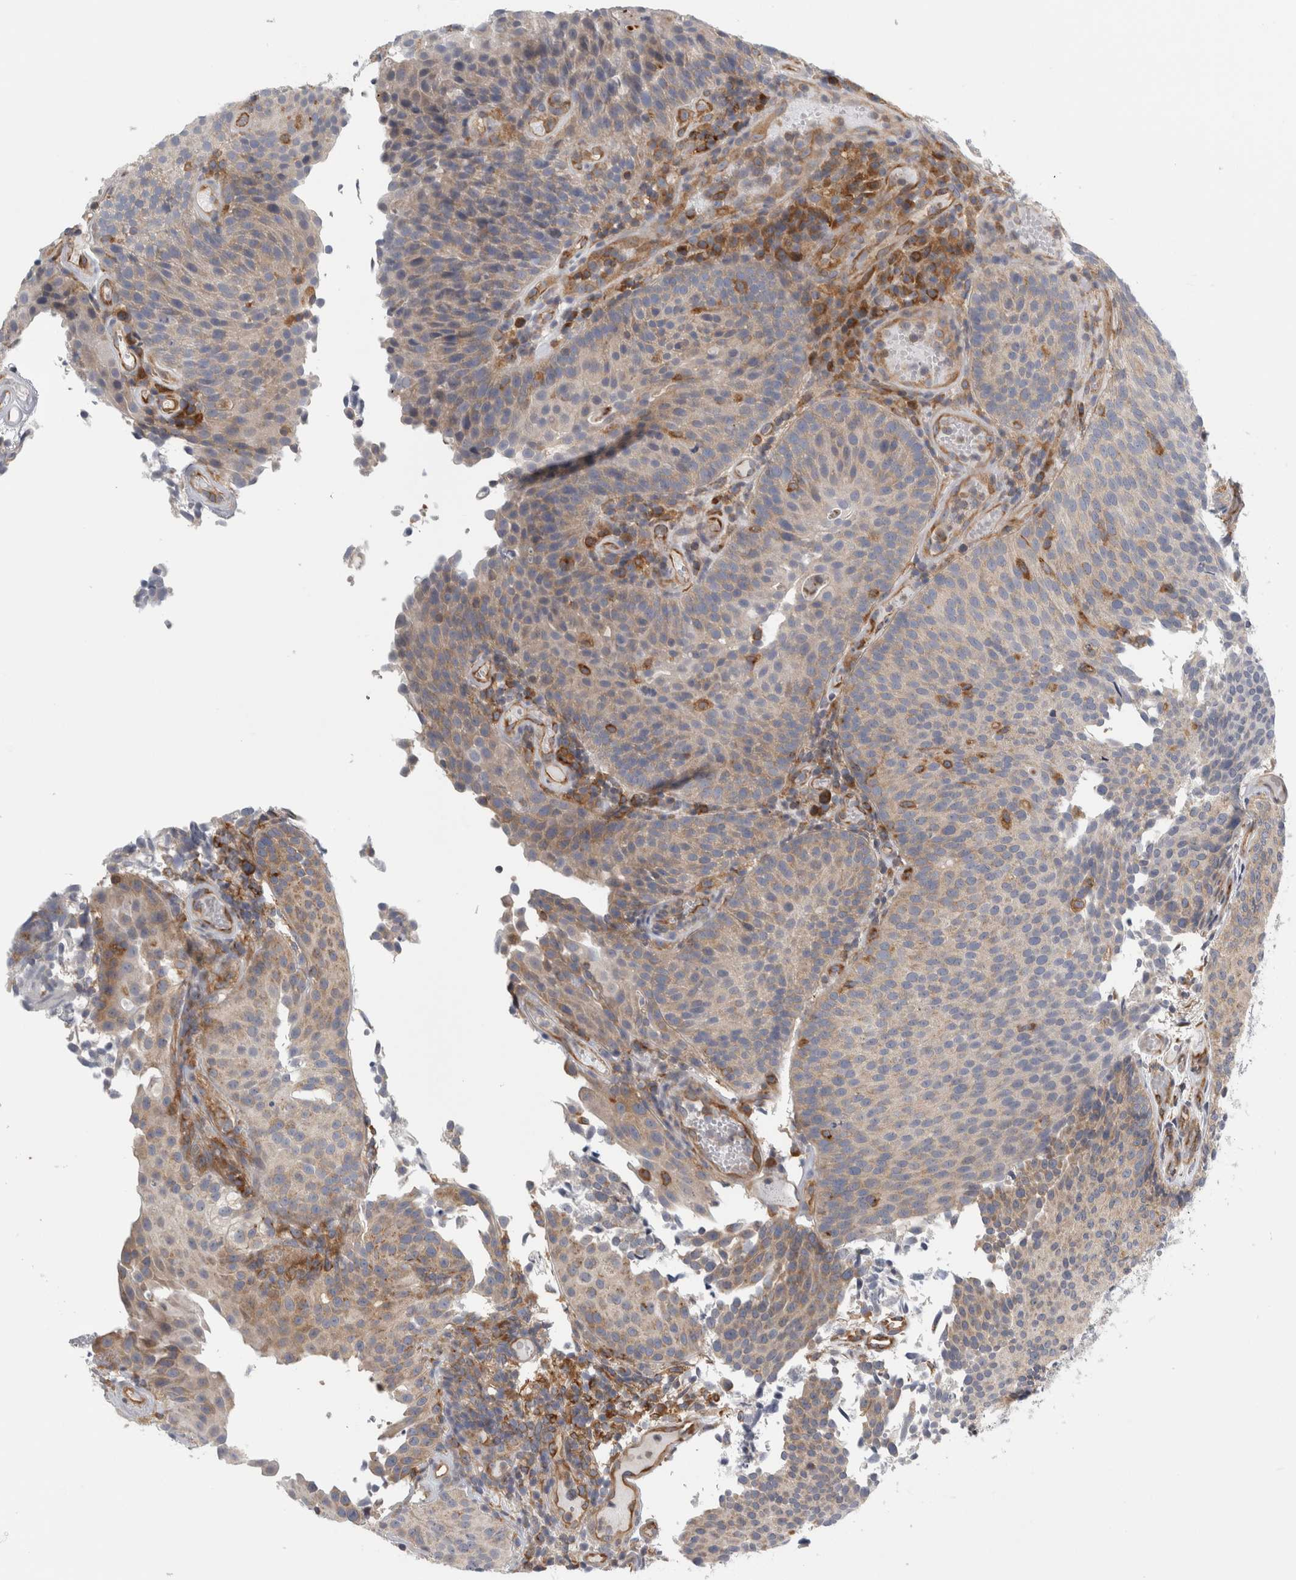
{"staining": {"intensity": "weak", "quantity": ">75%", "location": "cytoplasmic/membranous"}, "tissue": "urothelial cancer", "cell_type": "Tumor cells", "image_type": "cancer", "snomed": [{"axis": "morphology", "description": "Urothelial carcinoma, Low grade"}, {"axis": "topography", "description": "Urinary bladder"}], "caption": "An image showing weak cytoplasmic/membranous staining in approximately >75% of tumor cells in urothelial carcinoma (low-grade), as visualized by brown immunohistochemical staining.", "gene": "PEX6", "patient": {"sex": "male", "age": 86}}